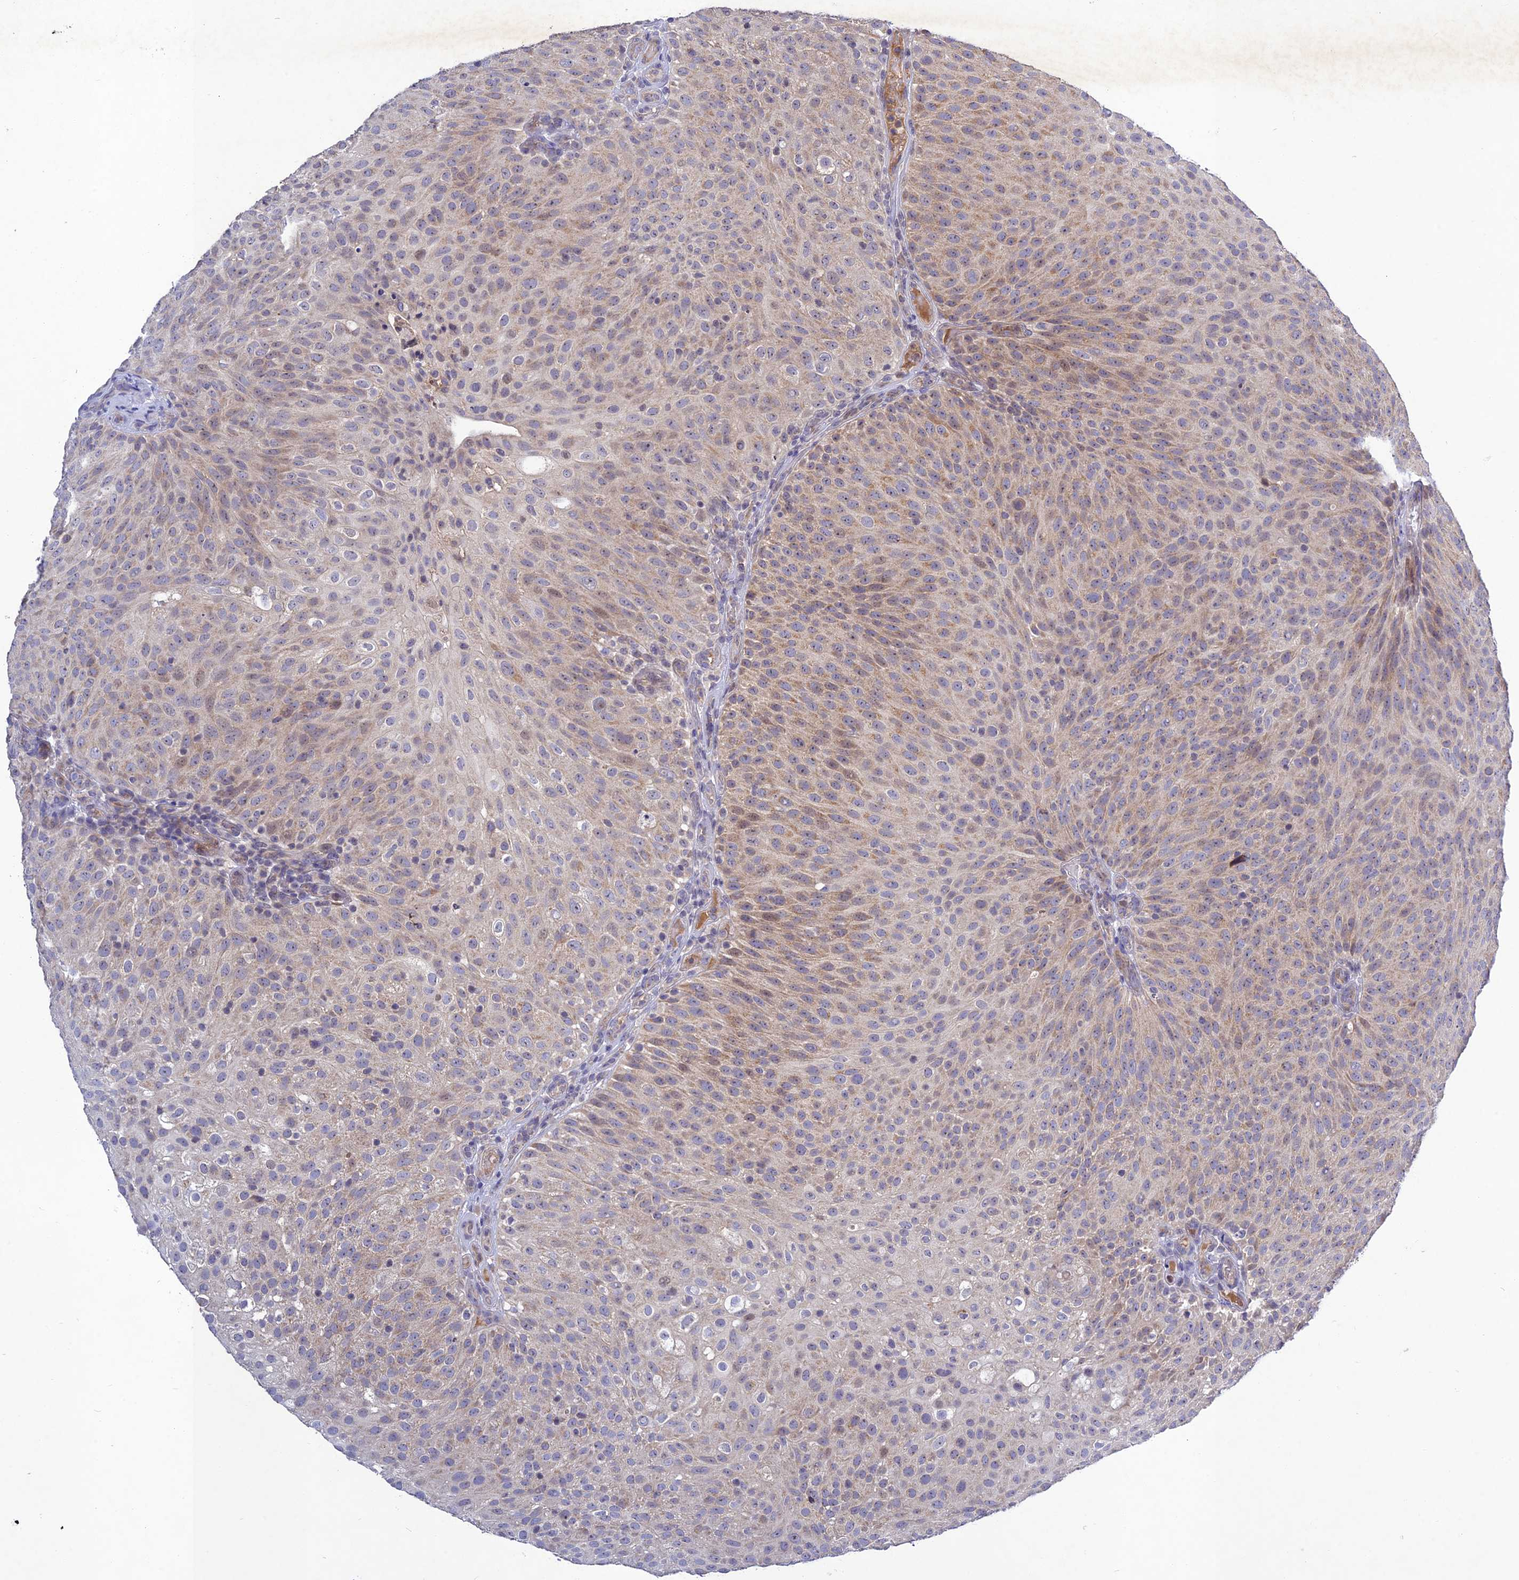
{"staining": {"intensity": "weak", "quantity": "25%-75%", "location": "cytoplasmic/membranous"}, "tissue": "urothelial cancer", "cell_type": "Tumor cells", "image_type": "cancer", "snomed": [{"axis": "morphology", "description": "Urothelial carcinoma, Low grade"}, {"axis": "topography", "description": "Urinary bladder"}], "caption": "Immunohistochemical staining of urothelial cancer shows low levels of weak cytoplasmic/membranous protein expression in approximately 25%-75% of tumor cells.", "gene": "CHST5", "patient": {"sex": "male", "age": 78}}